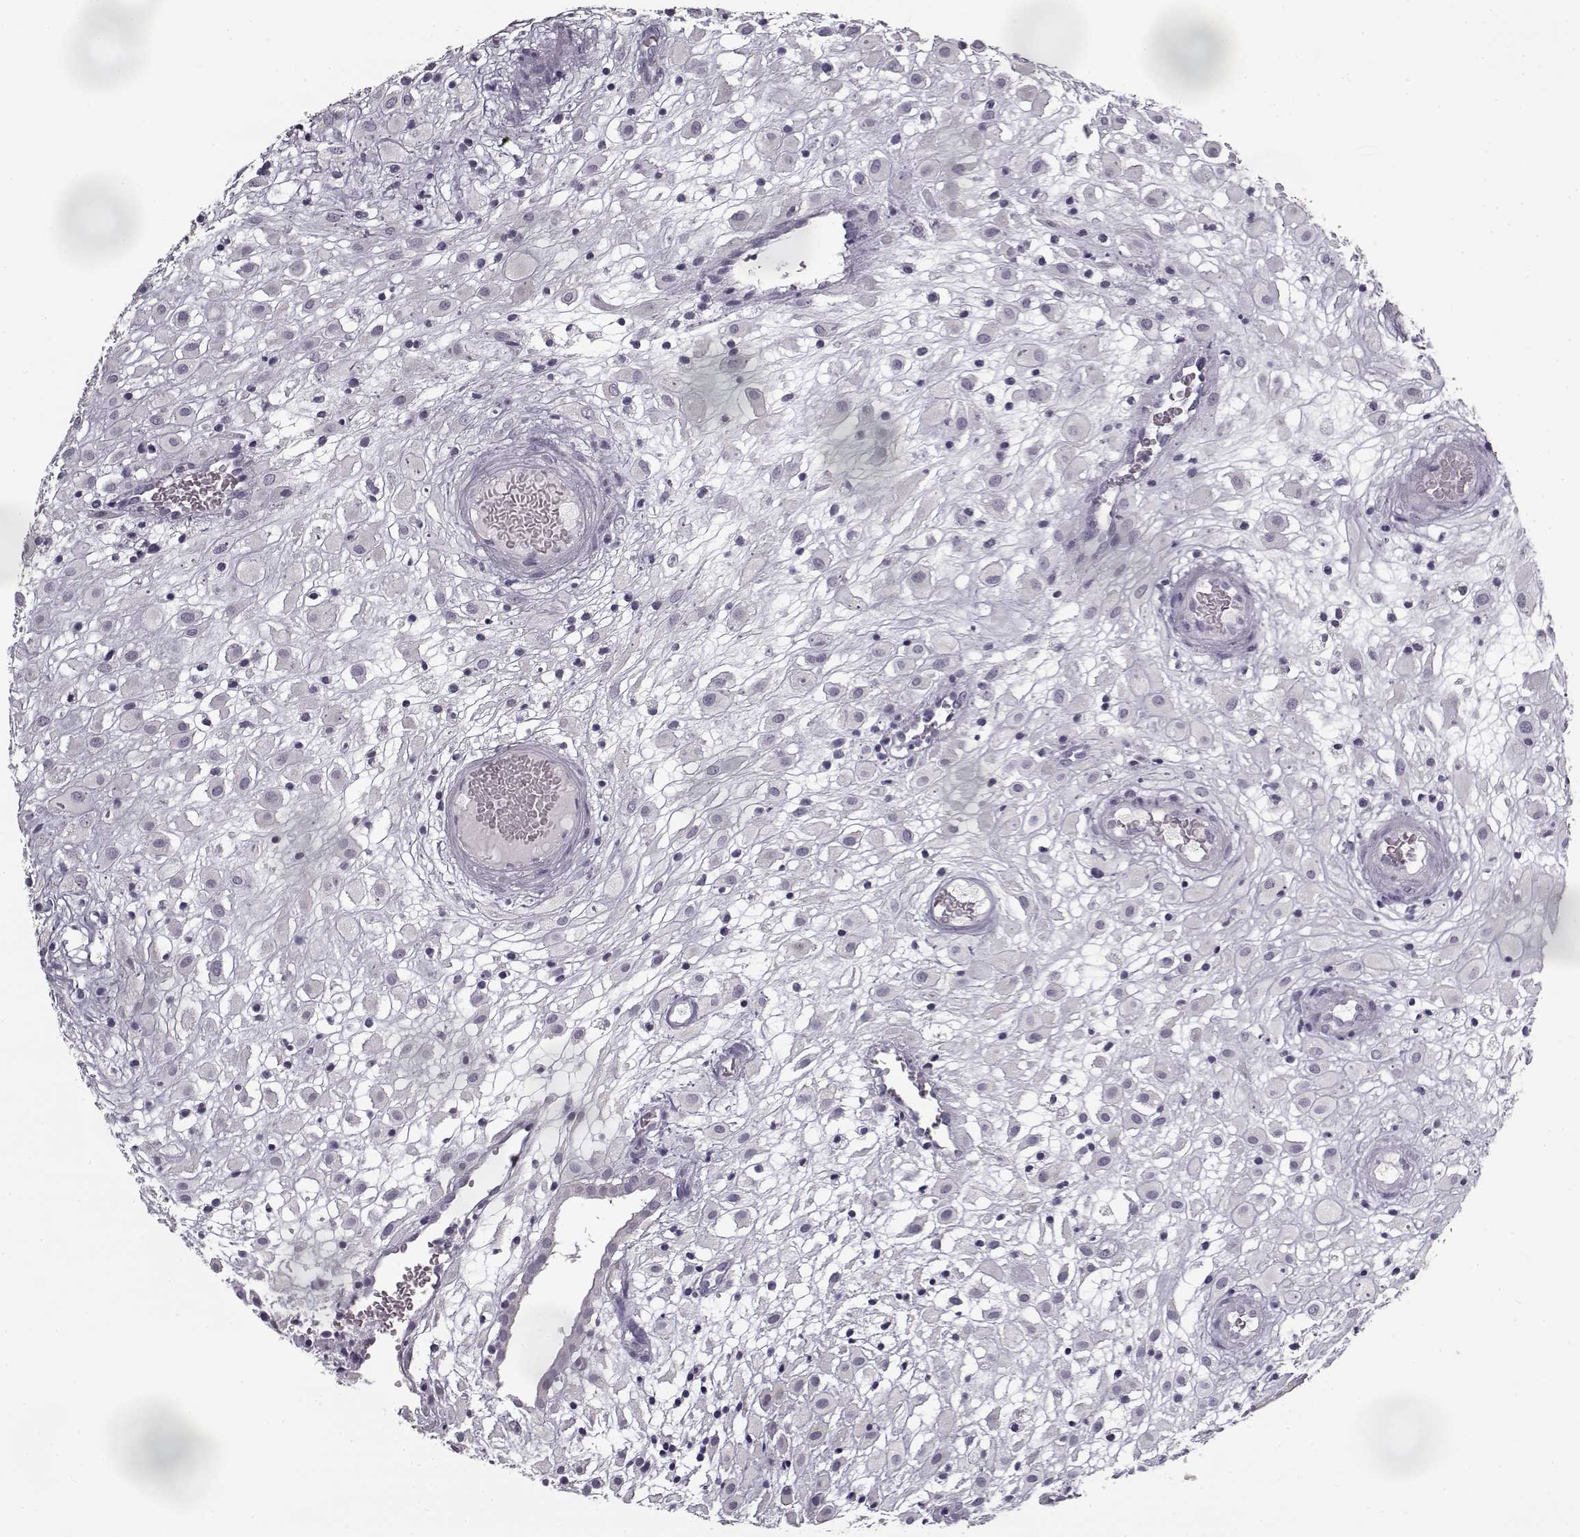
{"staining": {"intensity": "negative", "quantity": "none", "location": "none"}, "tissue": "placenta", "cell_type": "Decidual cells", "image_type": "normal", "snomed": [{"axis": "morphology", "description": "Normal tissue, NOS"}, {"axis": "topography", "description": "Placenta"}], "caption": "This is an IHC micrograph of unremarkable placenta. There is no expression in decidual cells.", "gene": "SEMG2", "patient": {"sex": "female", "age": 24}}